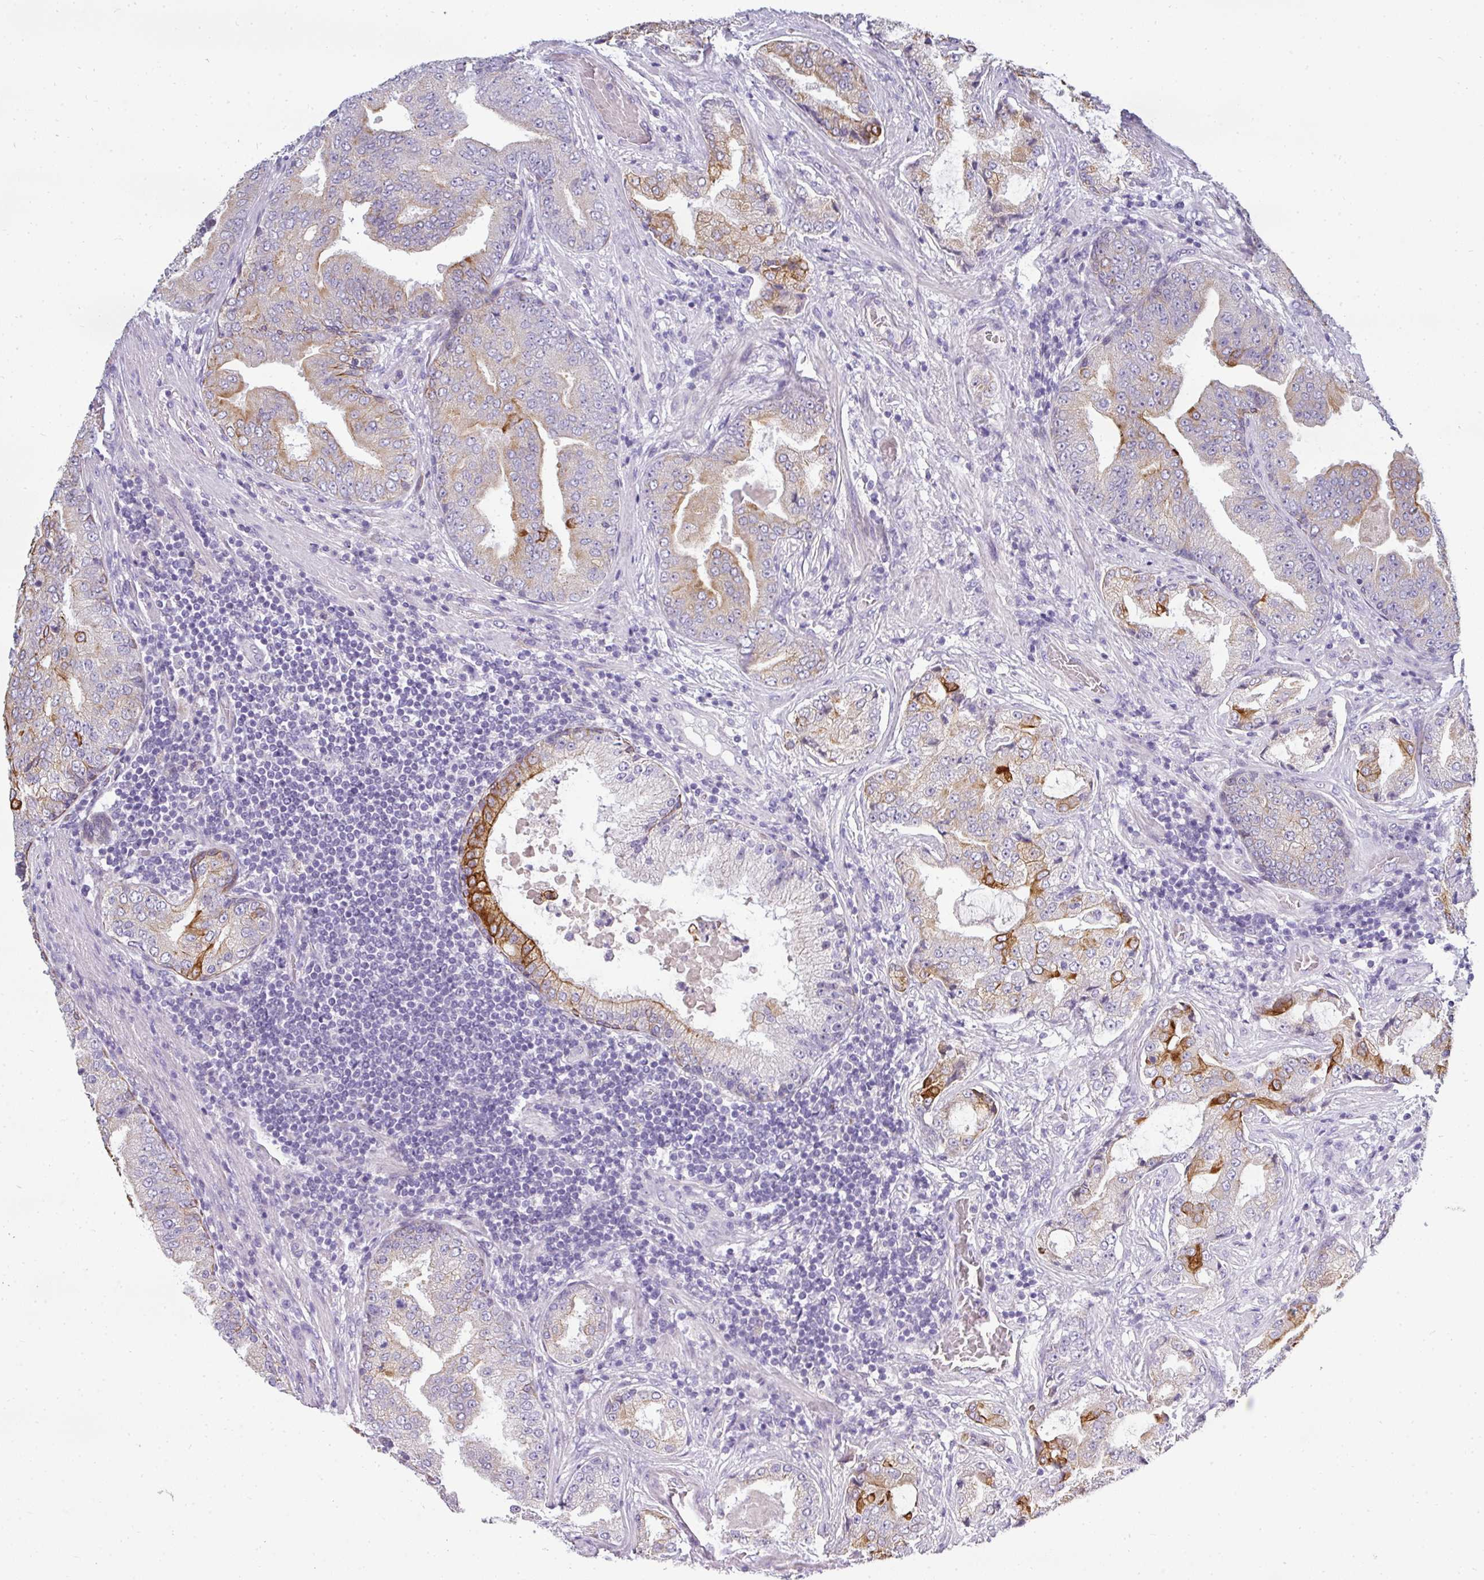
{"staining": {"intensity": "strong", "quantity": "<25%", "location": "cytoplasmic/membranous"}, "tissue": "prostate cancer", "cell_type": "Tumor cells", "image_type": "cancer", "snomed": [{"axis": "morphology", "description": "Adenocarcinoma, High grade"}, {"axis": "topography", "description": "Prostate"}], "caption": "The photomicrograph demonstrates a brown stain indicating the presence of a protein in the cytoplasmic/membranous of tumor cells in prostate cancer (adenocarcinoma (high-grade)). The protein is stained brown, and the nuclei are stained in blue (DAB (3,3'-diaminobenzidine) IHC with brightfield microscopy, high magnification).", "gene": "ASXL3", "patient": {"sex": "male", "age": 68}}